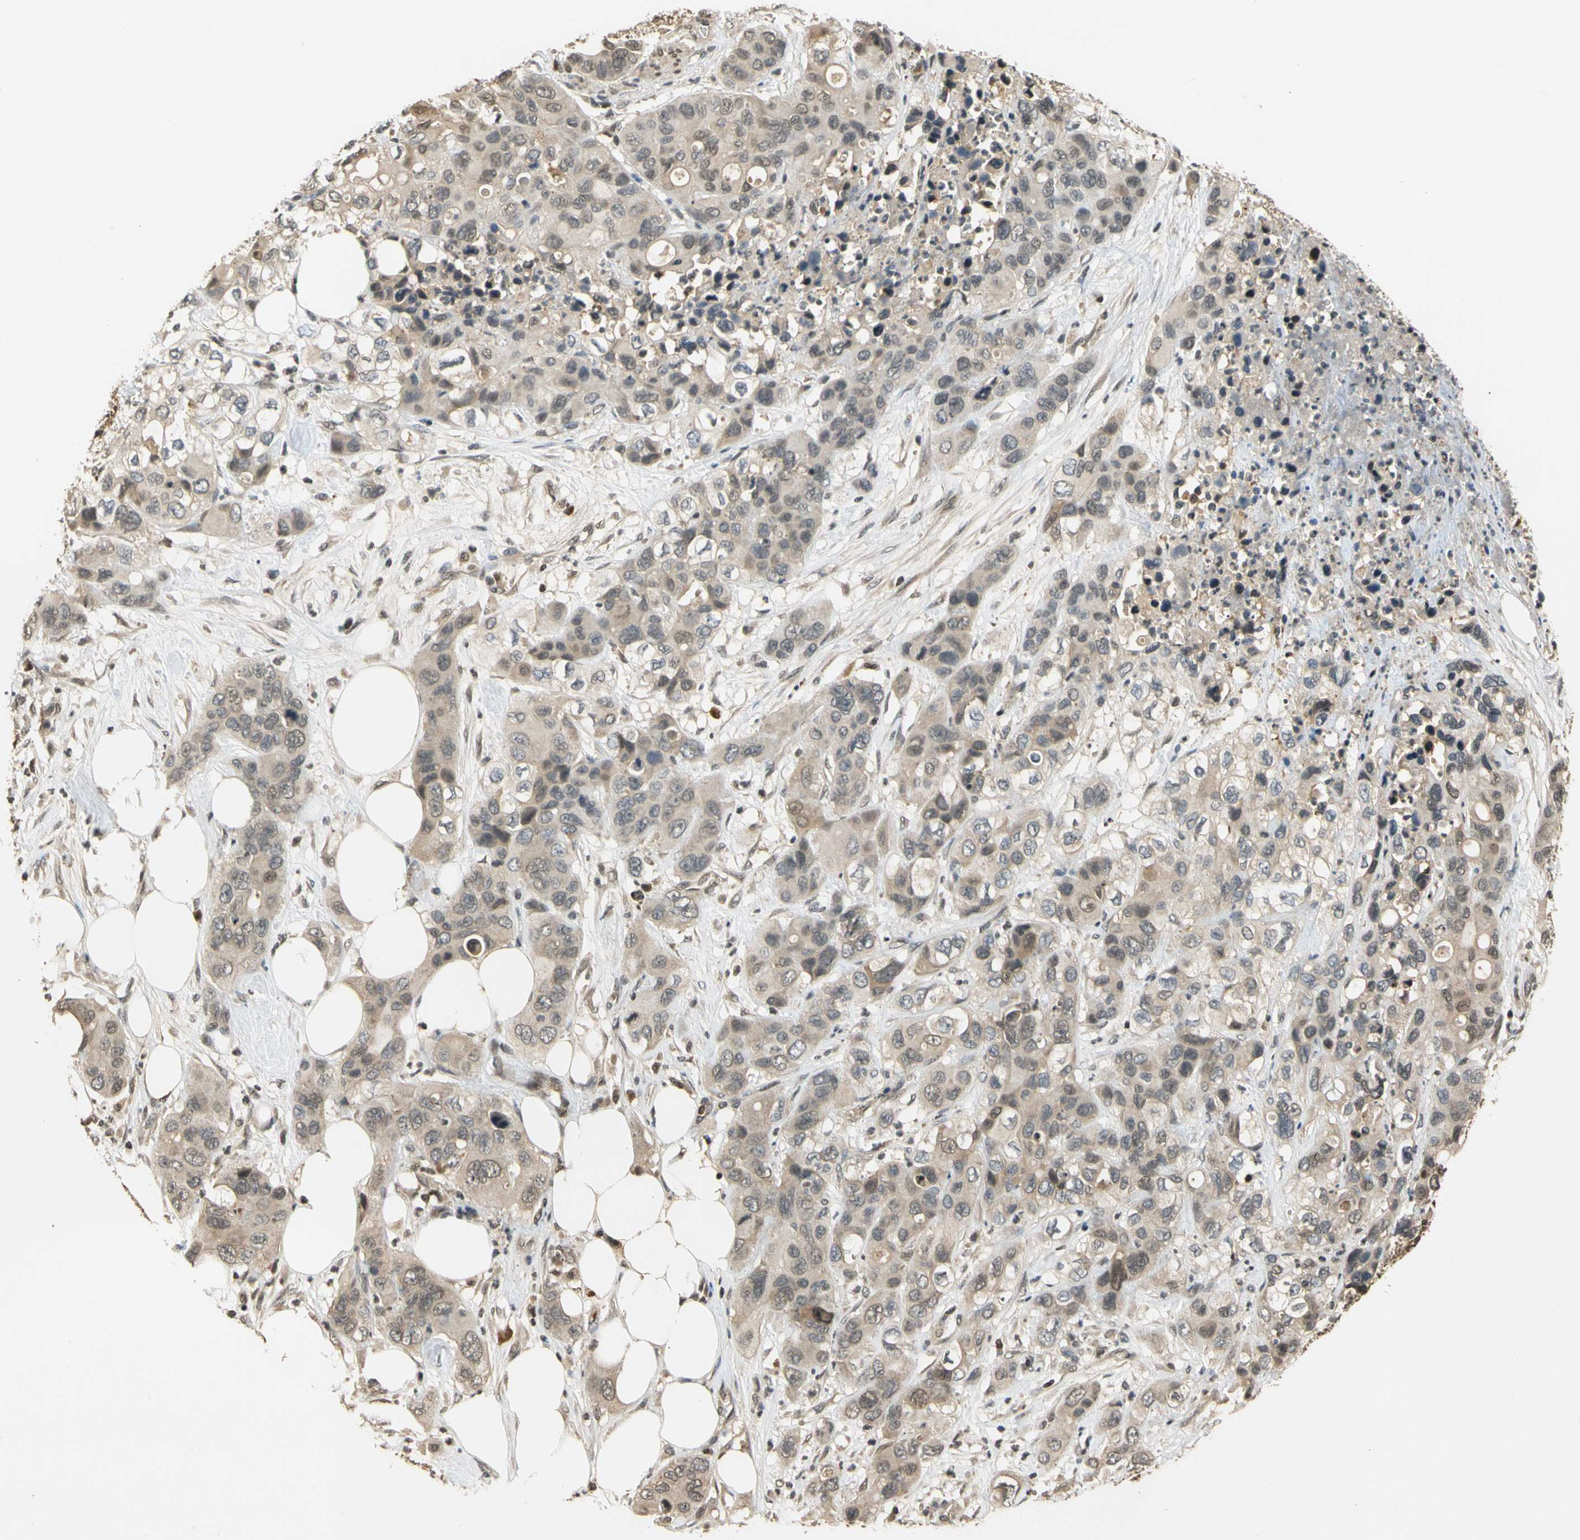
{"staining": {"intensity": "weak", "quantity": ">75%", "location": "cytoplasmic/membranous"}, "tissue": "pancreatic cancer", "cell_type": "Tumor cells", "image_type": "cancer", "snomed": [{"axis": "morphology", "description": "Adenocarcinoma, NOS"}, {"axis": "topography", "description": "Pancreas"}], "caption": "The image shows a brown stain indicating the presence of a protein in the cytoplasmic/membranous of tumor cells in adenocarcinoma (pancreatic).", "gene": "SOD1", "patient": {"sex": "female", "age": 71}}